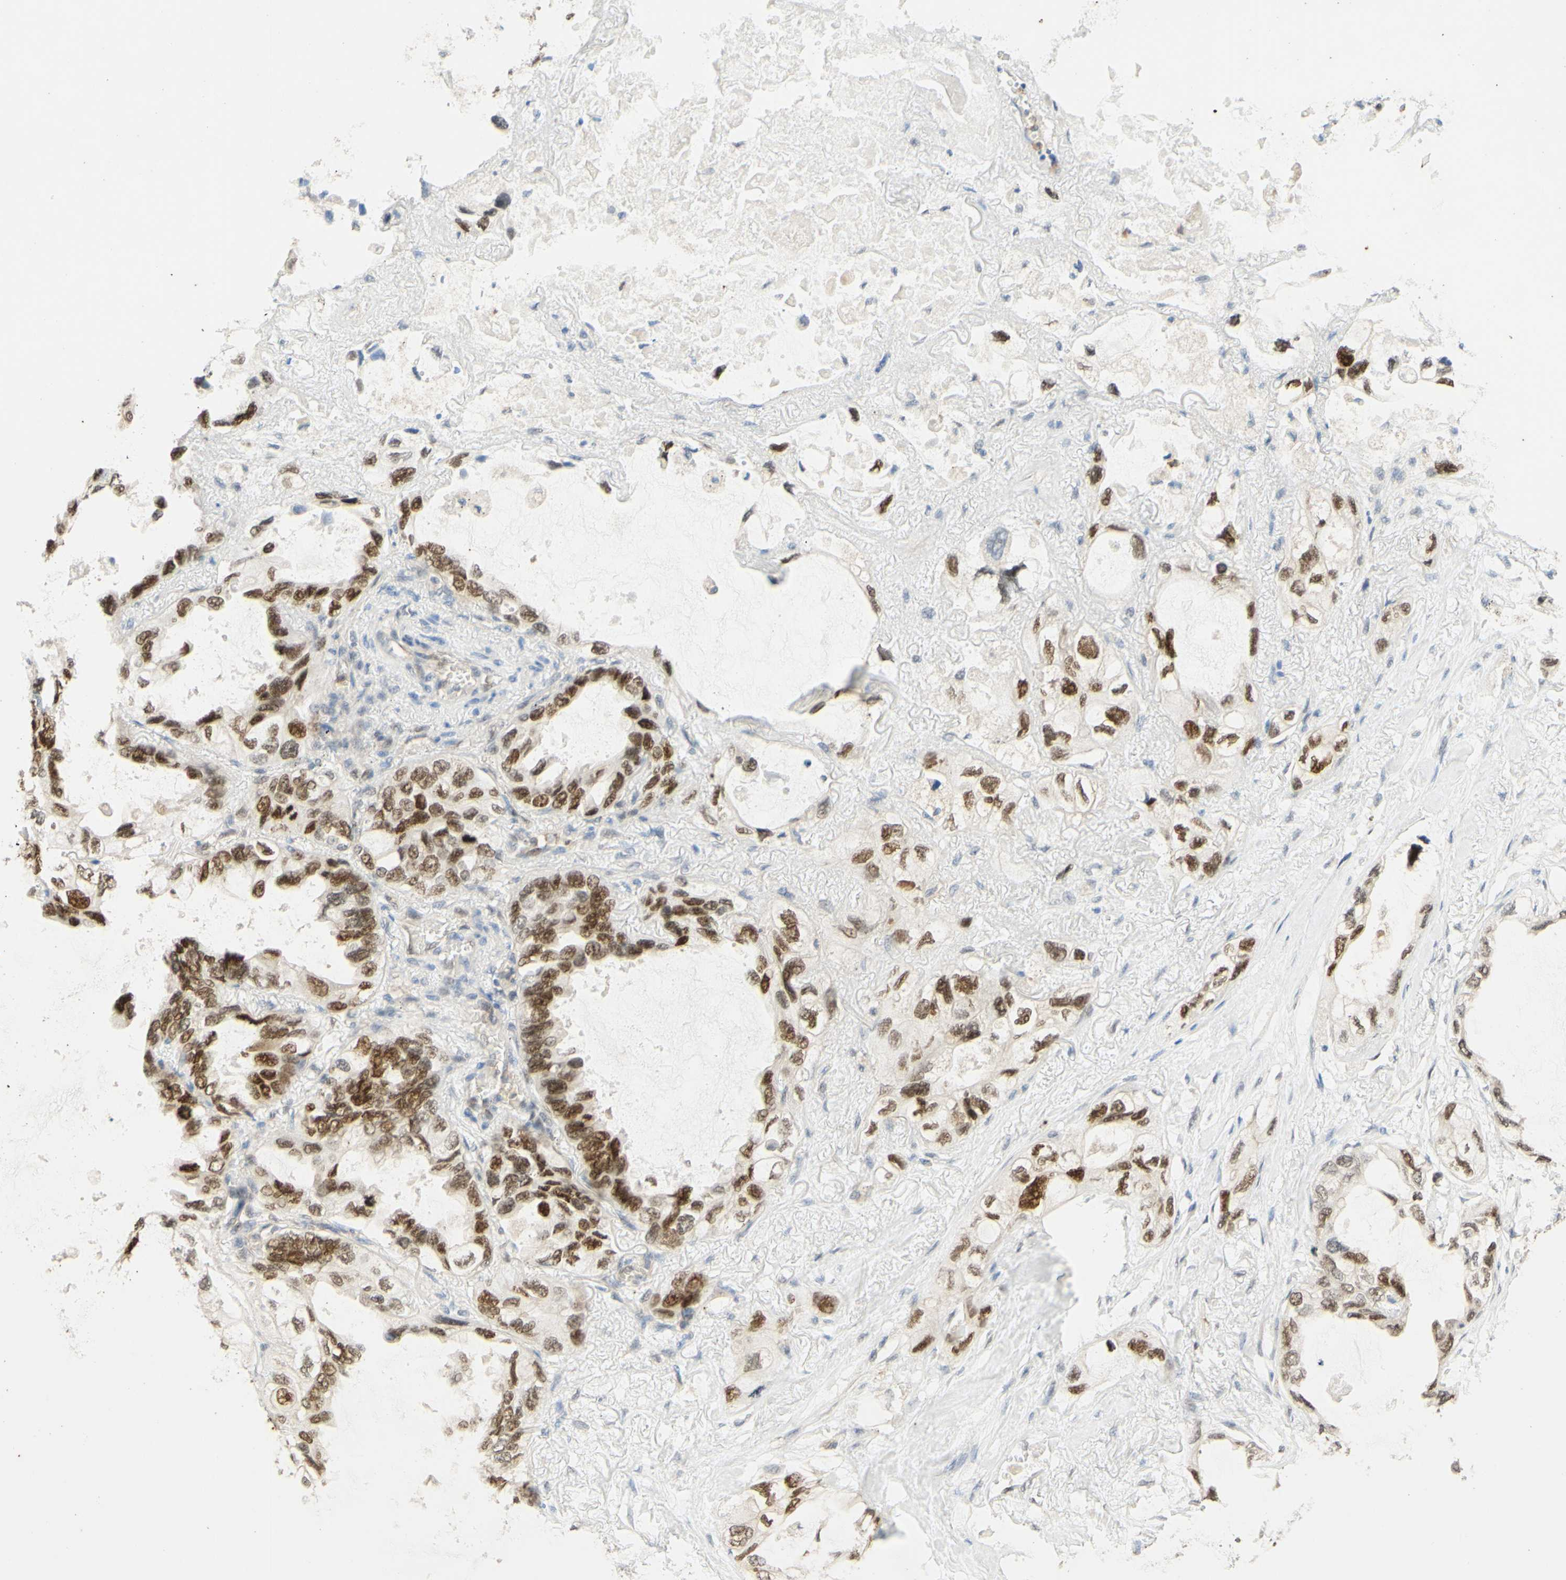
{"staining": {"intensity": "moderate", "quantity": ">75%", "location": "nuclear"}, "tissue": "lung cancer", "cell_type": "Tumor cells", "image_type": "cancer", "snomed": [{"axis": "morphology", "description": "Squamous cell carcinoma, NOS"}, {"axis": "topography", "description": "Lung"}], "caption": "Immunohistochemistry (DAB) staining of lung squamous cell carcinoma reveals moderate nuclear protein positivity in about >75% of tumor cells.", "gene": "POLB", "patient": {"sex": "female", "age": 73}}